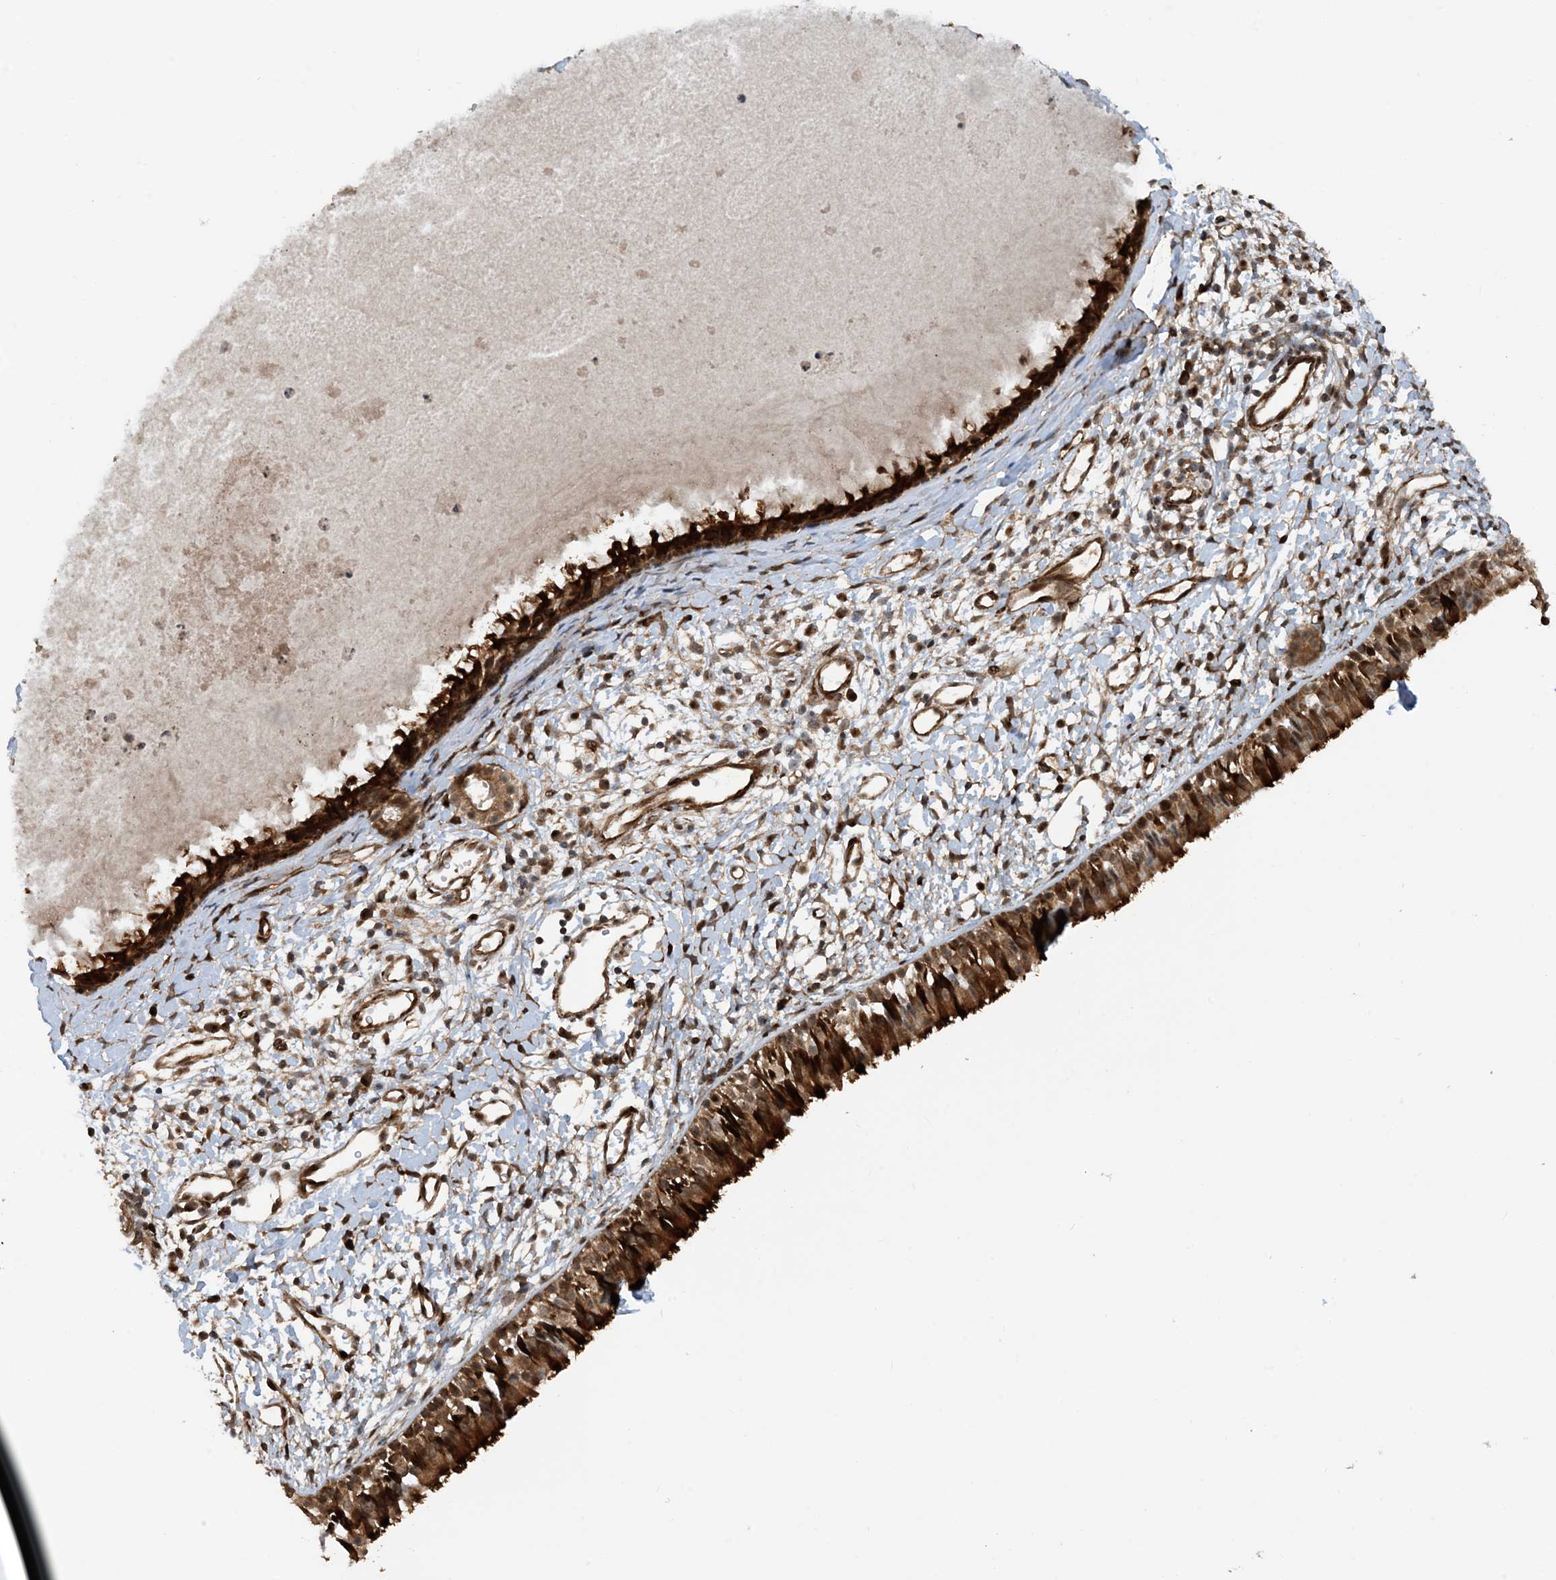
{"staining": {"intensity": "strong", "quantity": ">75%", "location": "cytoplasmic/membranous"}, "tissue": "nasopharynx", "cell_type": "Respiratory epithelial cells", "image_type": "normal", "snomed": [{"axis": "morphology", "description": "Normal tissue, NOS"}, {"axis": "topography", "description": "Nasopharynx"}], "caption": "A high-resolution micrograph shows immunohistochemistry staining of benign nasopharynx, which reveals strong cytoplasmic/membranous positivity in approximately >75% of respiratory epithelial cells.", "gene": "HEMK1", "patient": {"sex": "male", "age": 22}}